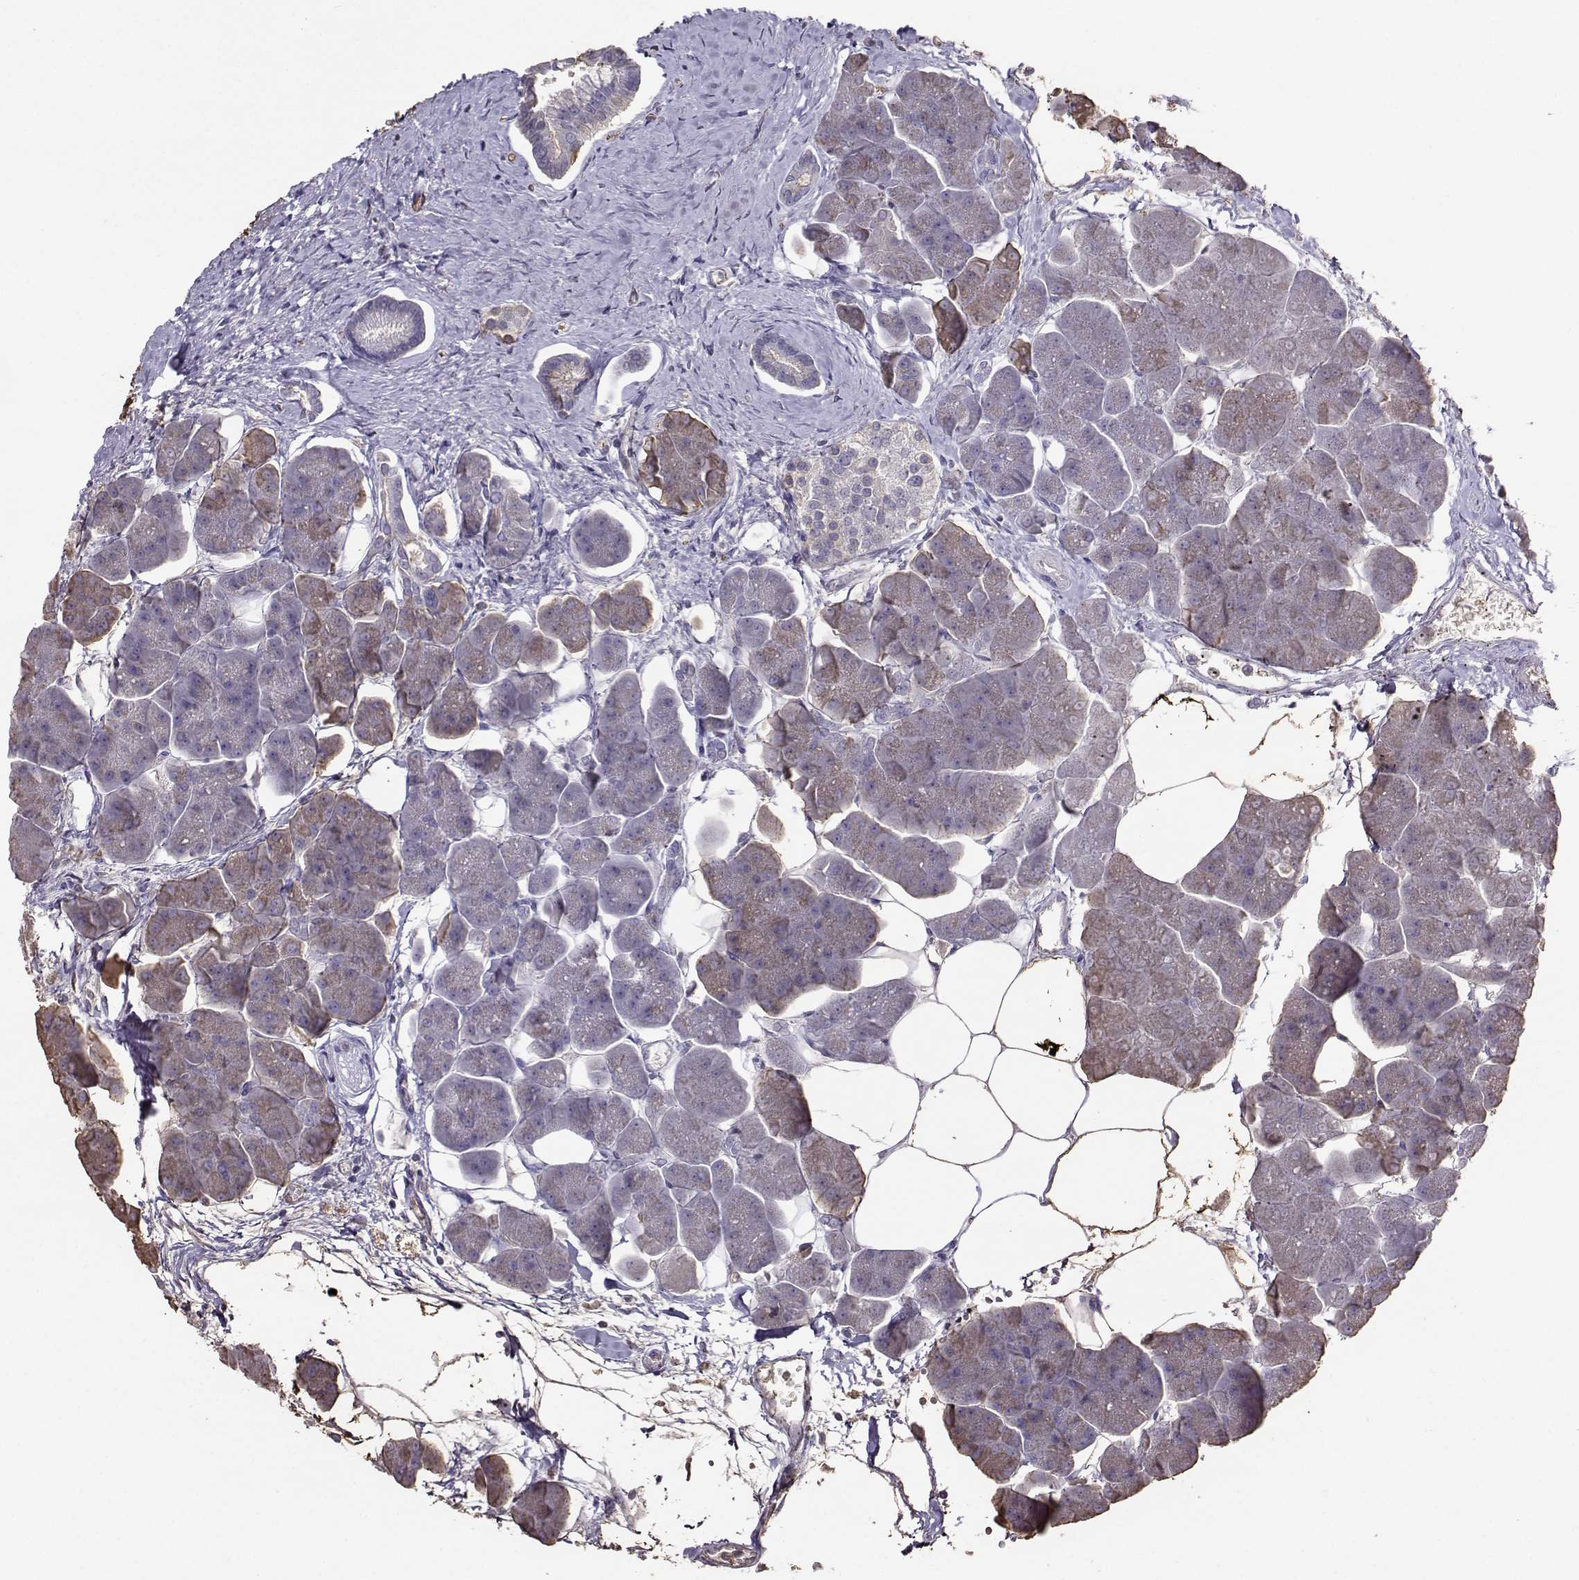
{"staining": {"intensity": "moderate", "quantity": "<25%", "location": "cytoplasmic/membranous"}, "tissue": "pancreas", "cell_type": "Exocrine glandular cells", "image_type": "normal", "snomed": [{"axis": "morphology", "description": "Normal tissue, NOS"}, {"axis": "topography", "description": "Adipose tissue"}, {"axis": "topography", "description": "Pancreas"}, {"axis": "topography", "description": "Peripheral nerve tissue"}], "caption": "Immunohistochemistry photomicrograph of normal pancreas: human pancreas stained using IHC exhibits low levels of moderate protein expression localized specifically in the cytoplasmic/membranous of exocrine glandular cells, appearing as a cytoplasmic/membranous brown color.", "gene": "CLUL1", "patient": {"sex": "female", "age": 58}}